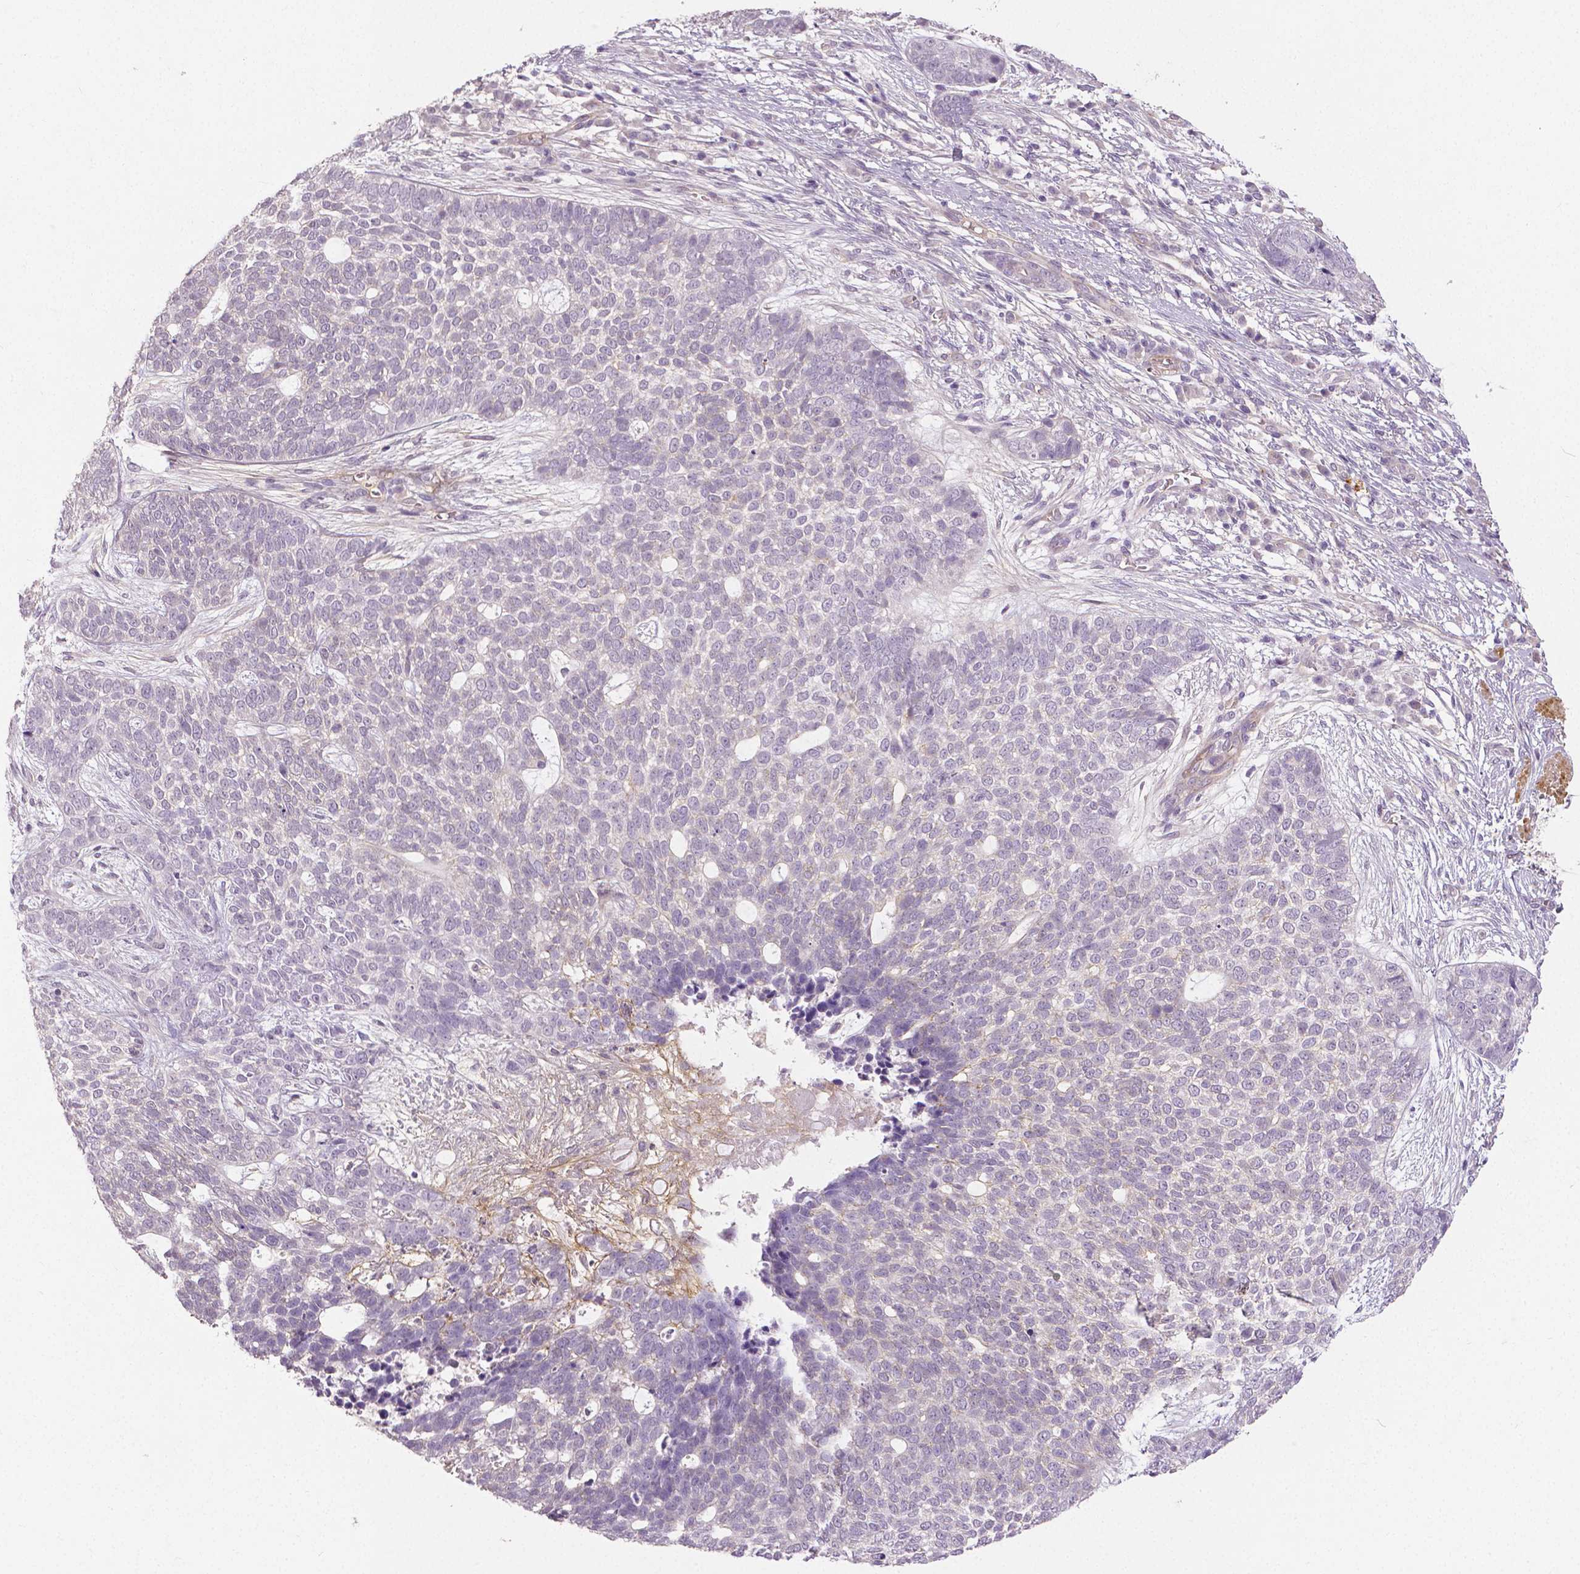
{"staining": {"intensity": "negative", "quantity": "none", "location": "none"}, "tissue": "skin cancer", "cell_type": "Tumor cells", "image_type": "cancer", "snomed": [{"axis": "morphology", "description": "Basal cell carcinoma"}, {"axis": "topography", "description": "Skin"}], "caption": "The image exhibits no significant positivity in tumor cells of skin cancer (basal cell carcinoma). The staining is performed using DAB brown chromogen with nuclei counter-stained in using hematoxylin.", "gene": "FLT1", "patient": {"sex": "female", "age": 69}}